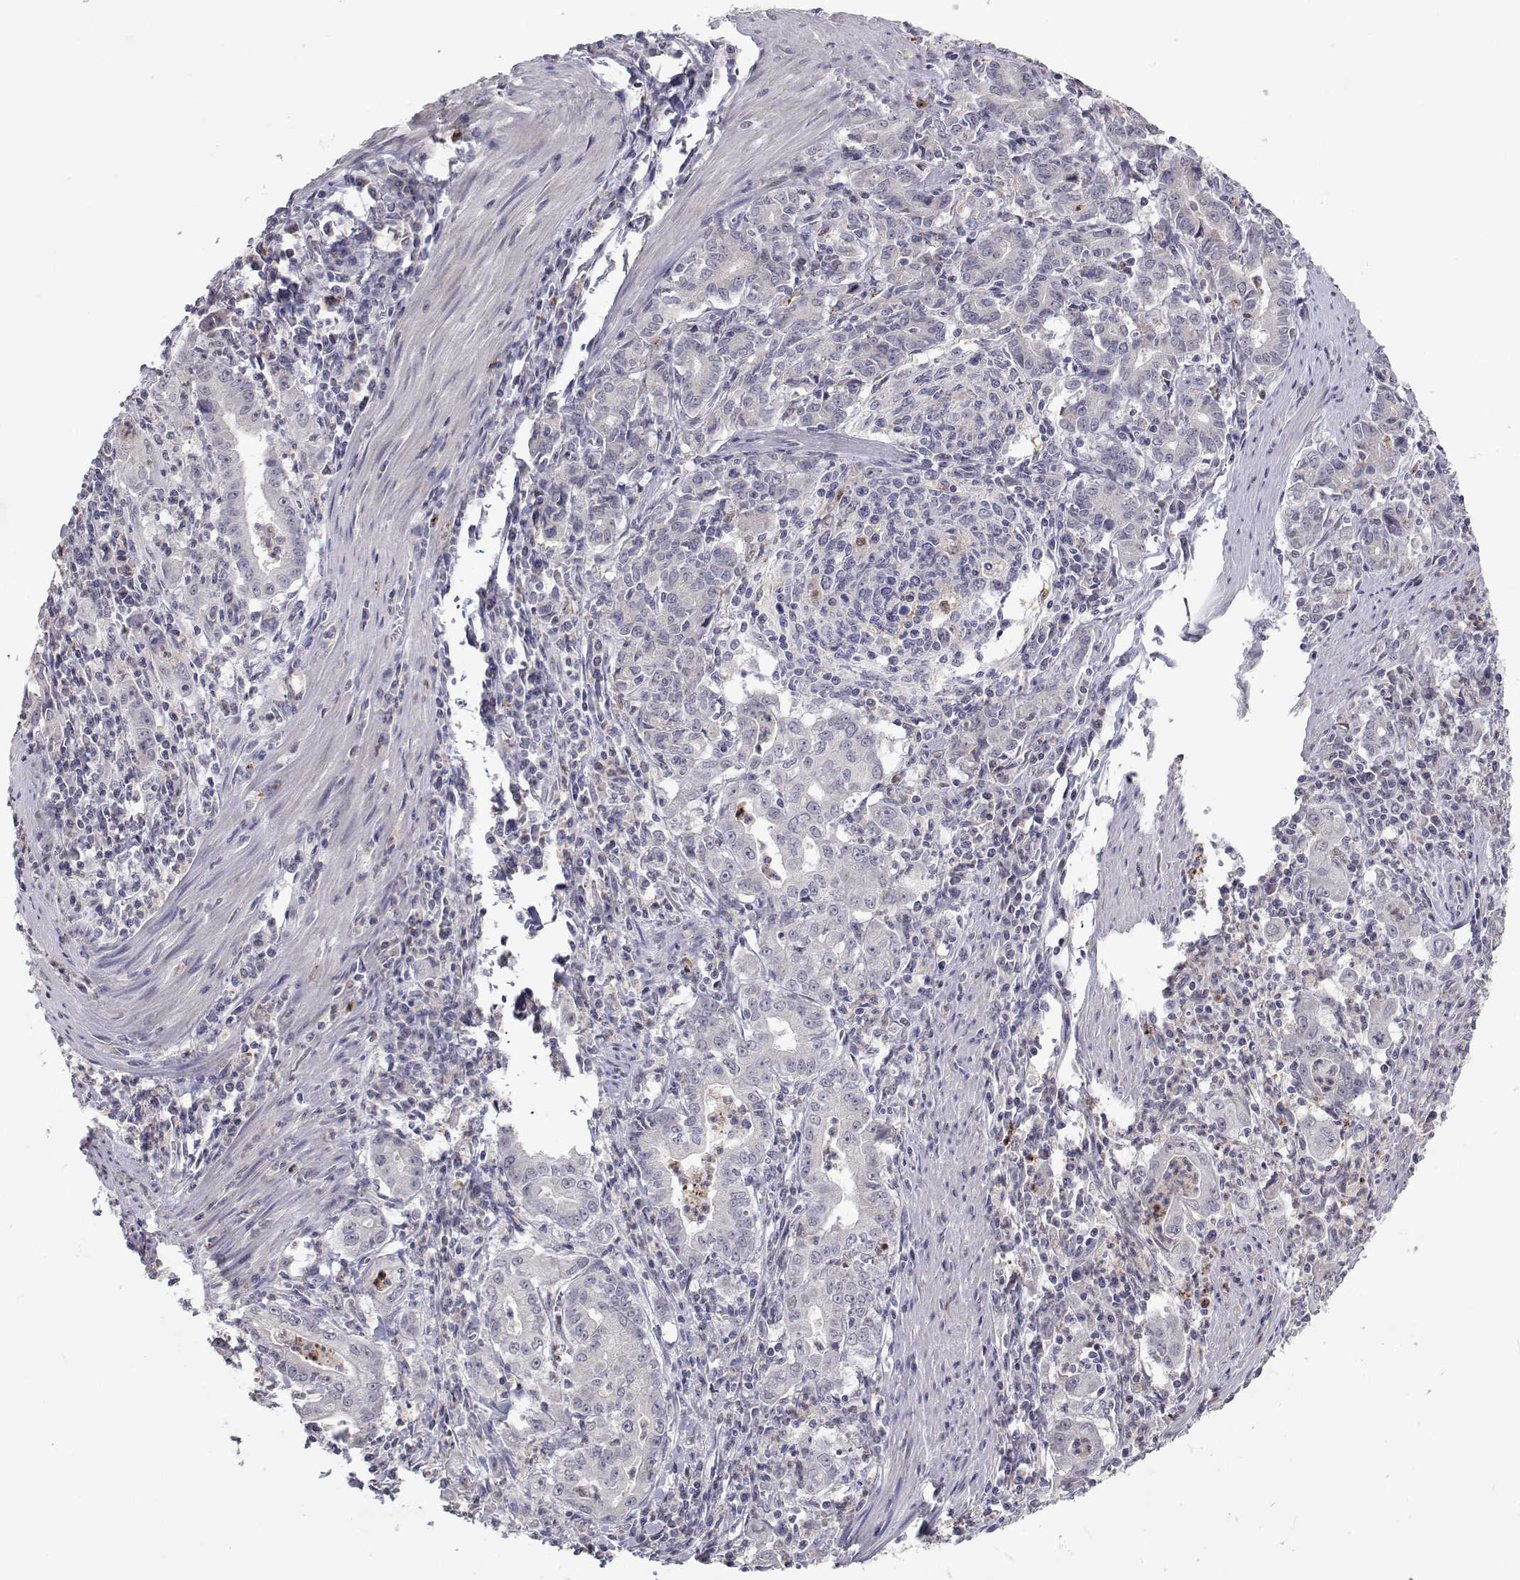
{"staining": {"intensity": "negative", "quantity": "none", "location": "none"}, "tissue": "stomach cancer", "cell_type": "Tumor cells", "image_type": "cancer", "snomed": [{"axis": "morphology", "description": "Adenocarcinoma, NOS"}, {"axis": "topography", "description": "Stomach, upper"}], "caption": "Tumor cells show no significant expression in adenocarcinoma (stomach). (Immunohistochemistry, brightfield microscopy, high magnification).", "gene": "RBPJL", "patient": {"sex": "female", "age": 79}}